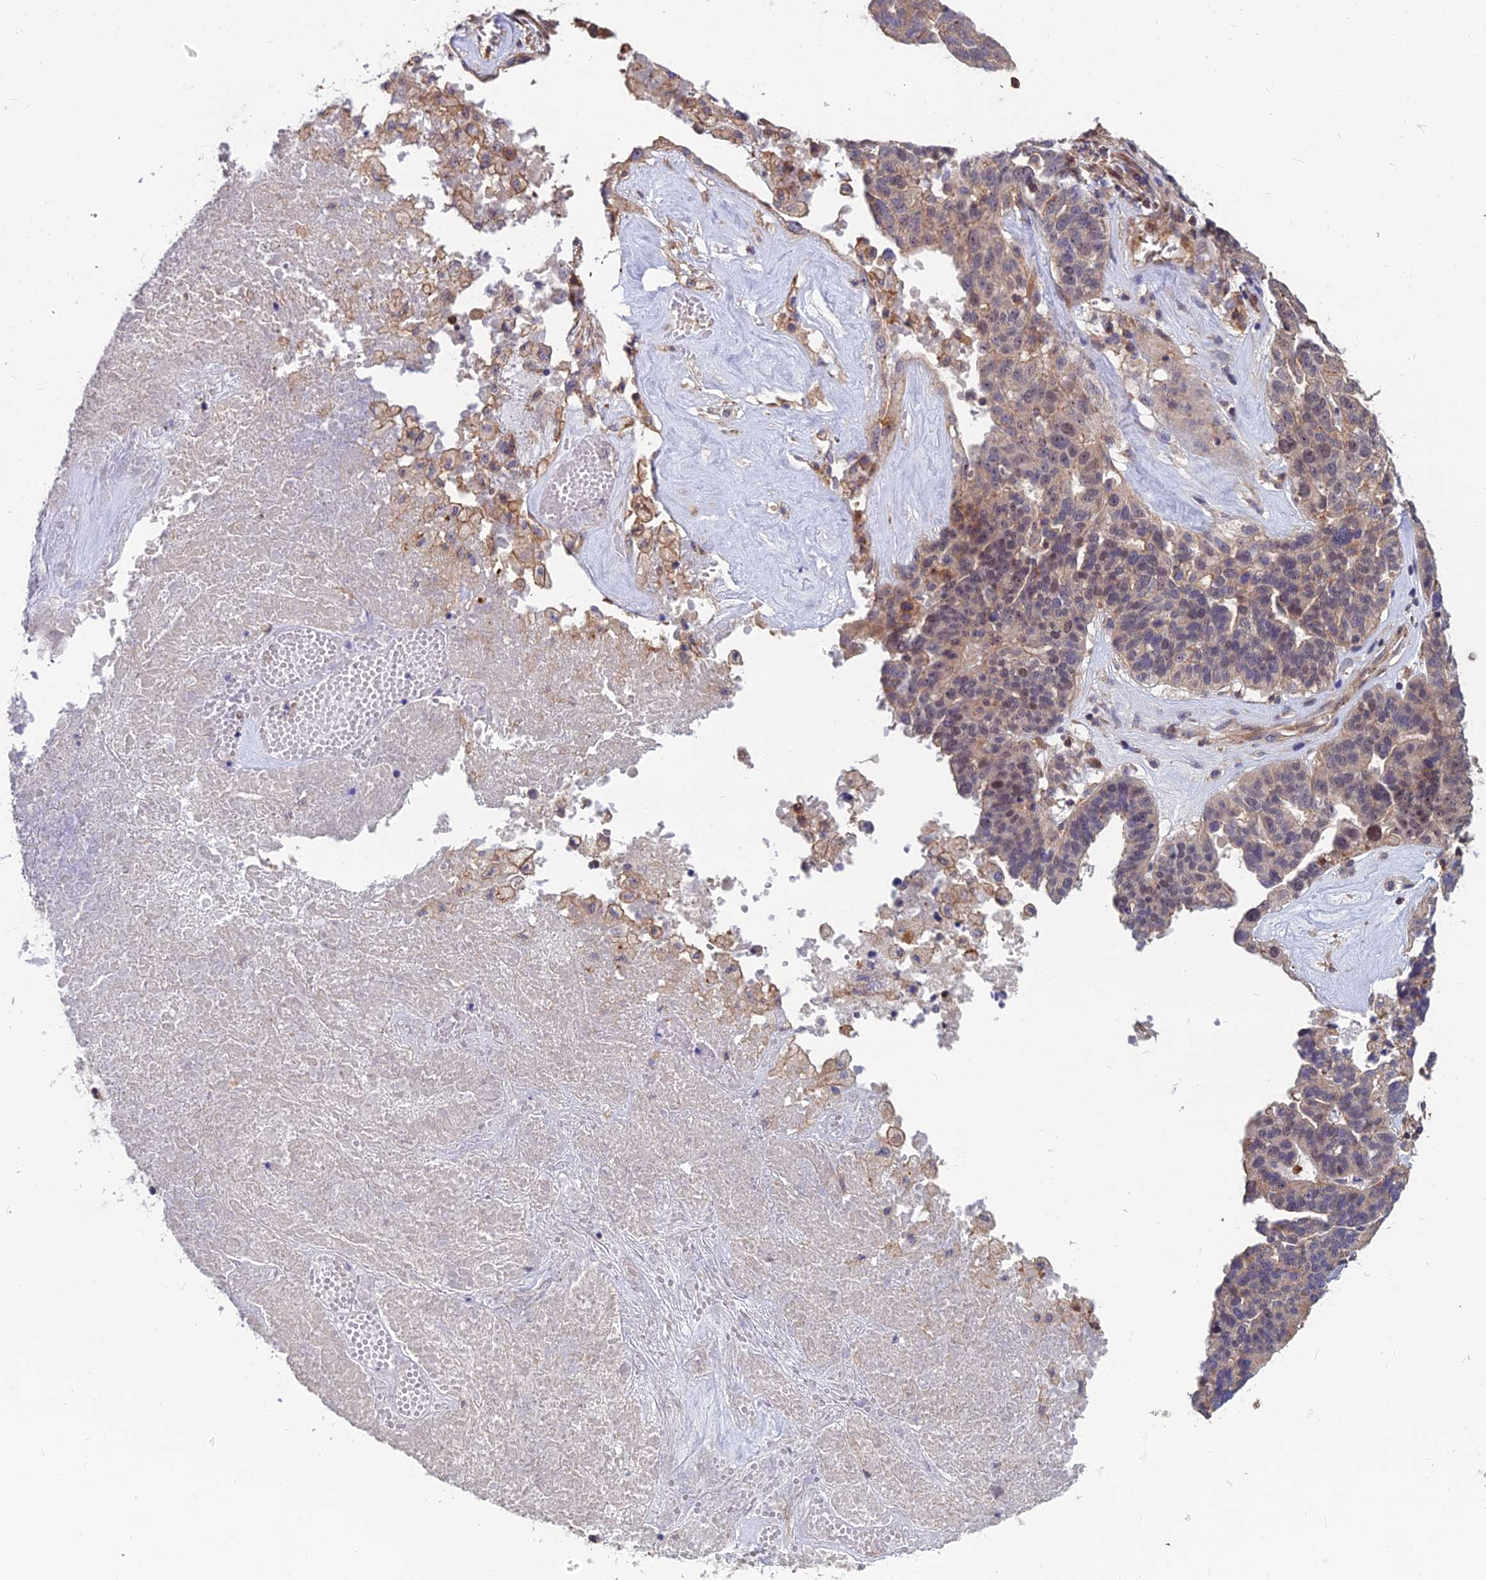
{"staining": {"intensity": "weak", "quantity": "<25%", "location": "cytoplasmic/membranous,nuclear"}, "tissue": "ovarian cancer", "cell_type": "Tumor cells", "image_type": "cancer", "snomed": [{"axis": "morphology", "description": "Cystadenocarcinoma, serous, NOS"}, {"axis": "topography", "description": "Ovary"}], "caption": "This is an IHC photomicrograph of human ovarian cancer (serous cystadenocarcinoma). There is no positivity in tumor cells.", "gene": "TCEA3", "patient": {"sex": "female", "age": 59}}